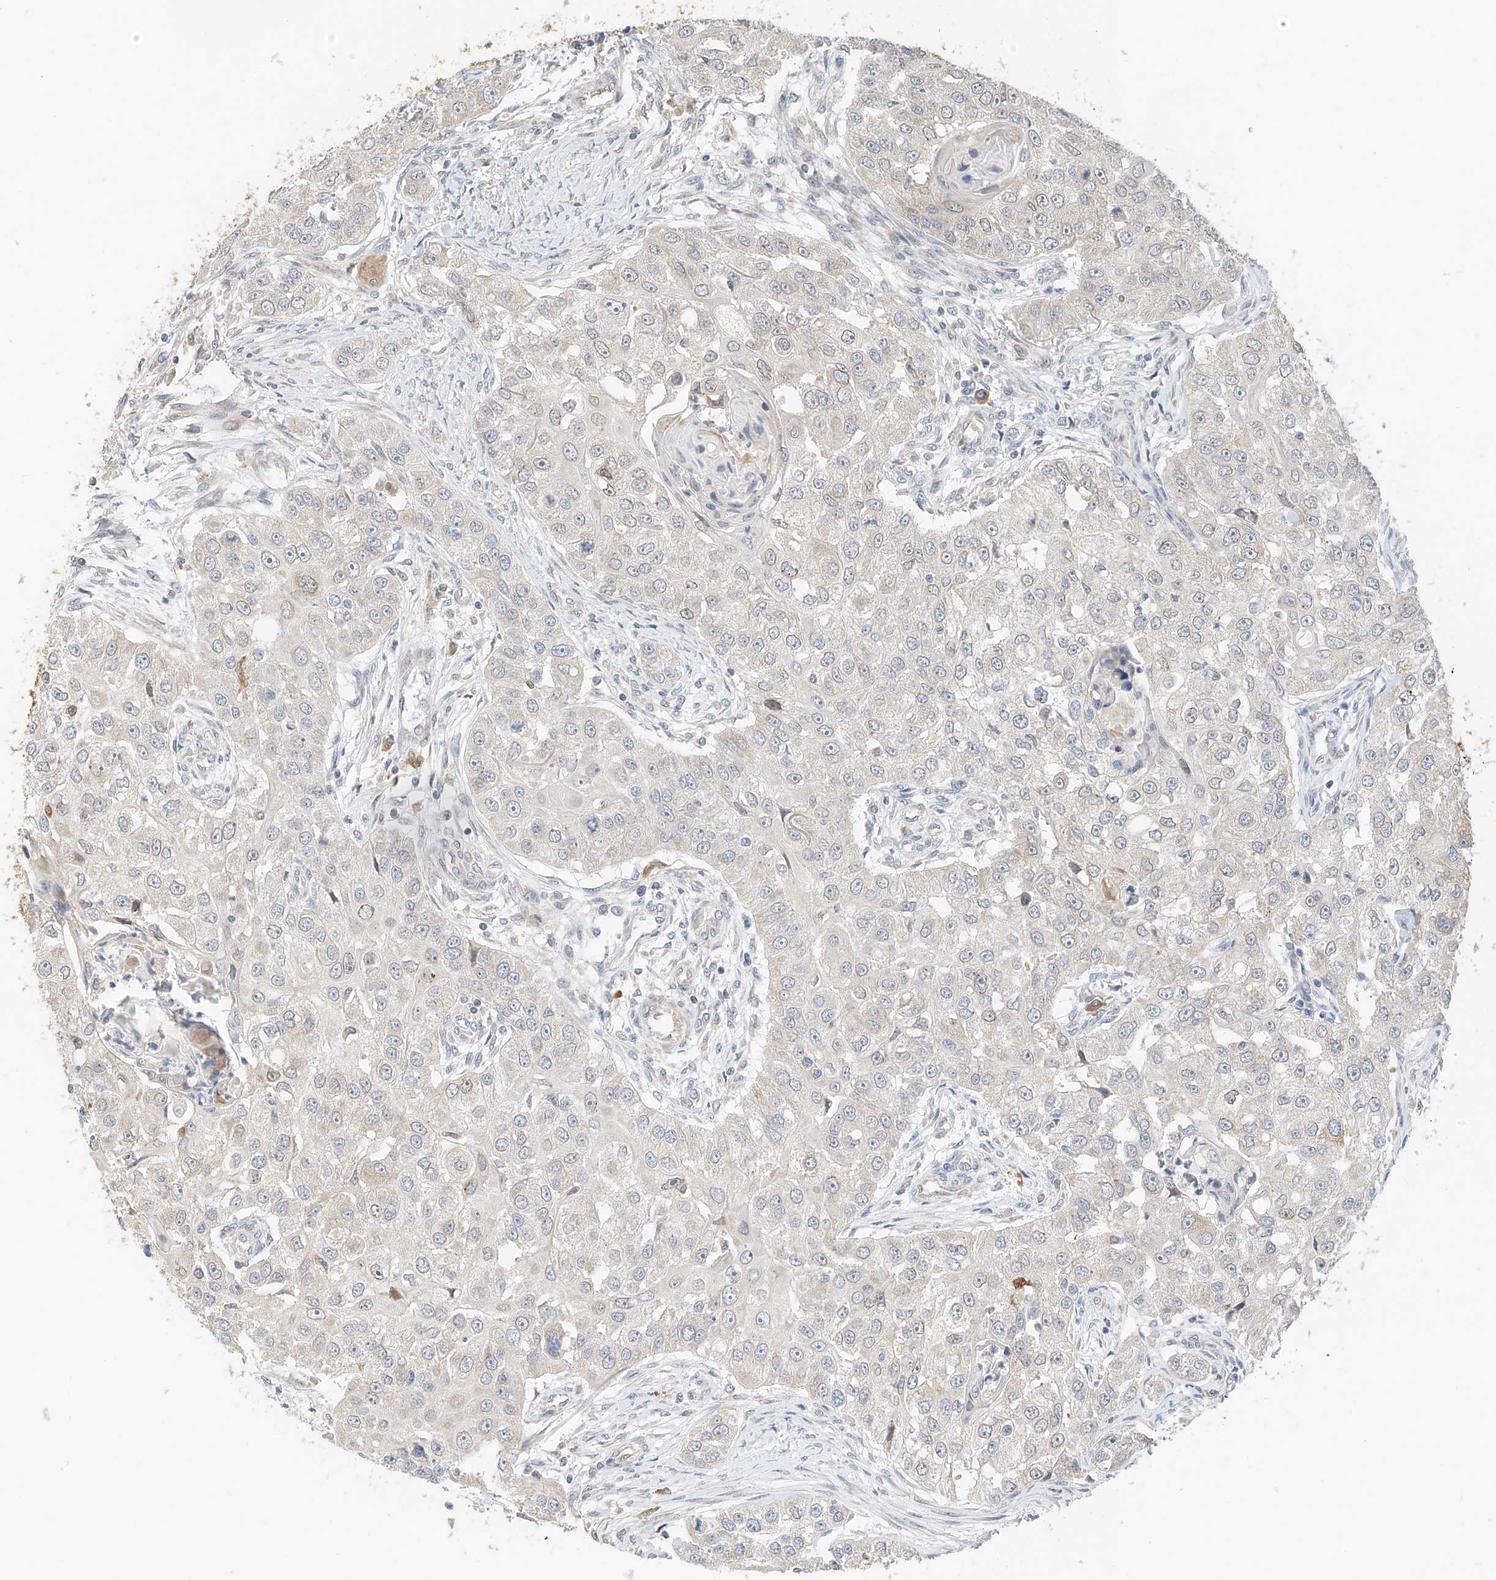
{"staining": {"intensity": "negative", "quantity": "none", "location": "none"}, "tissue": "head and neck cancer", "cell_type": "Tumor cells", "image_type": "cancer", "snomed": [{"axis": "morphology", "description": "Normal tissue, NOS"}, {"axis": "morphology", "description": "Squamous cell carcinoma, NOS"}, {"axis": "topography", "description": "Skeletal muscle"}, {"axis": "topography", "description": "Head-Neck"}], "caption": "DAB immunohistochemical staining of human squamous cell carcinoma (head and neck) displays no significant staining in tumor cells.", "gene": "PPA2", "patient": {"sex": "male", "age": 51}}